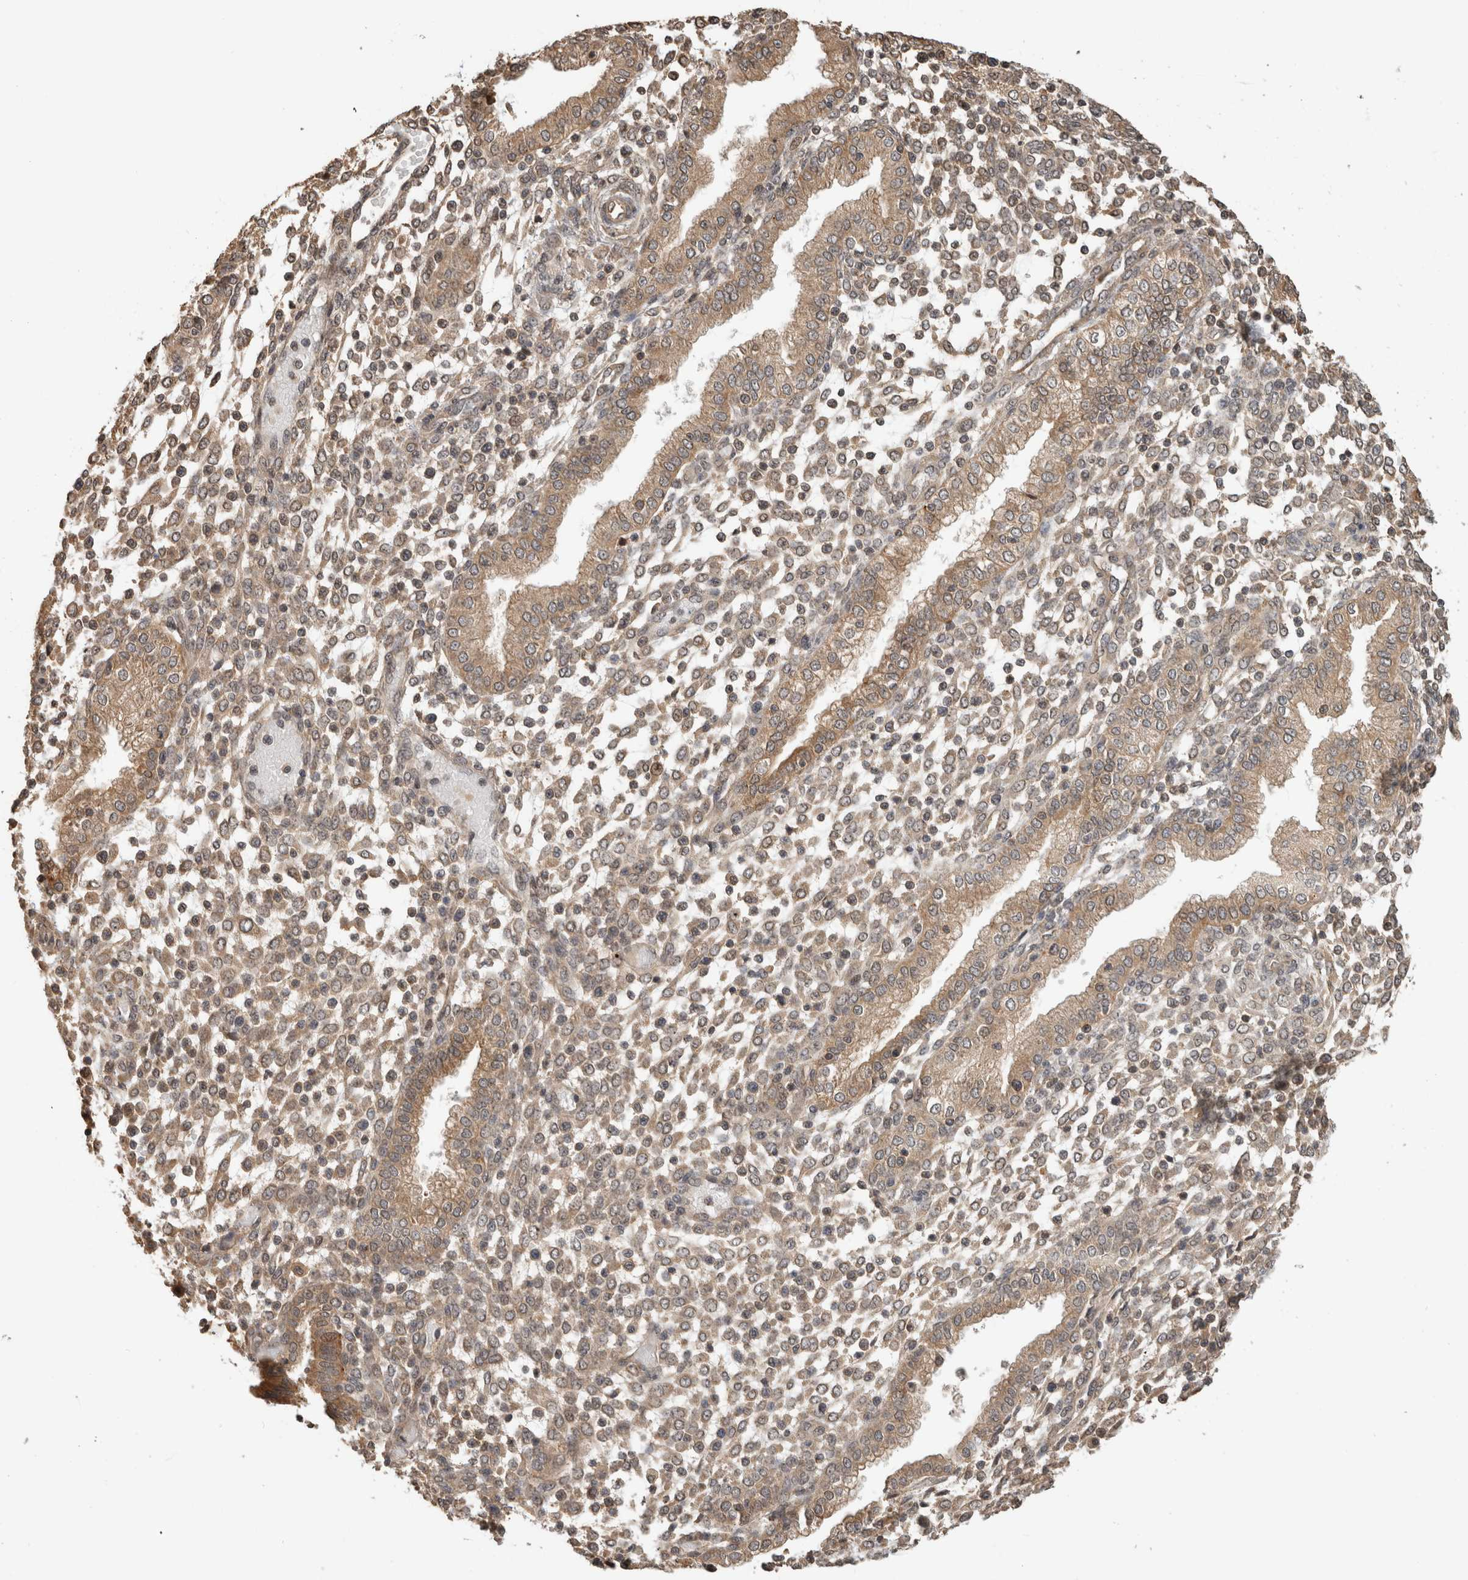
{"staining": {"intensity": "weak", "quantity": "25%-75%", "location": "cytoplasmic/membranous"}, "tissue": "endometrium", "cell_type": "Cells in endometrial stroma", "image_type": "normal", "snomed": [{"axis": "morphology", "description": "Normal tissue, NOS"}, {"axis": "topography", "description": "Endometrium"}], "caption": "Immunohistochemical staining of benign endometrium demonstrates weak cytoplasmic/membranous protein staining in approximately 25%-75% of cells in endometrial stroma. (DAB (3,3'-diaminobenzidine) = brown stain, brightfield microscopy at high magnification).", "gene": "PITPNC1", "patient": {"sex": "female", "age": 53}}